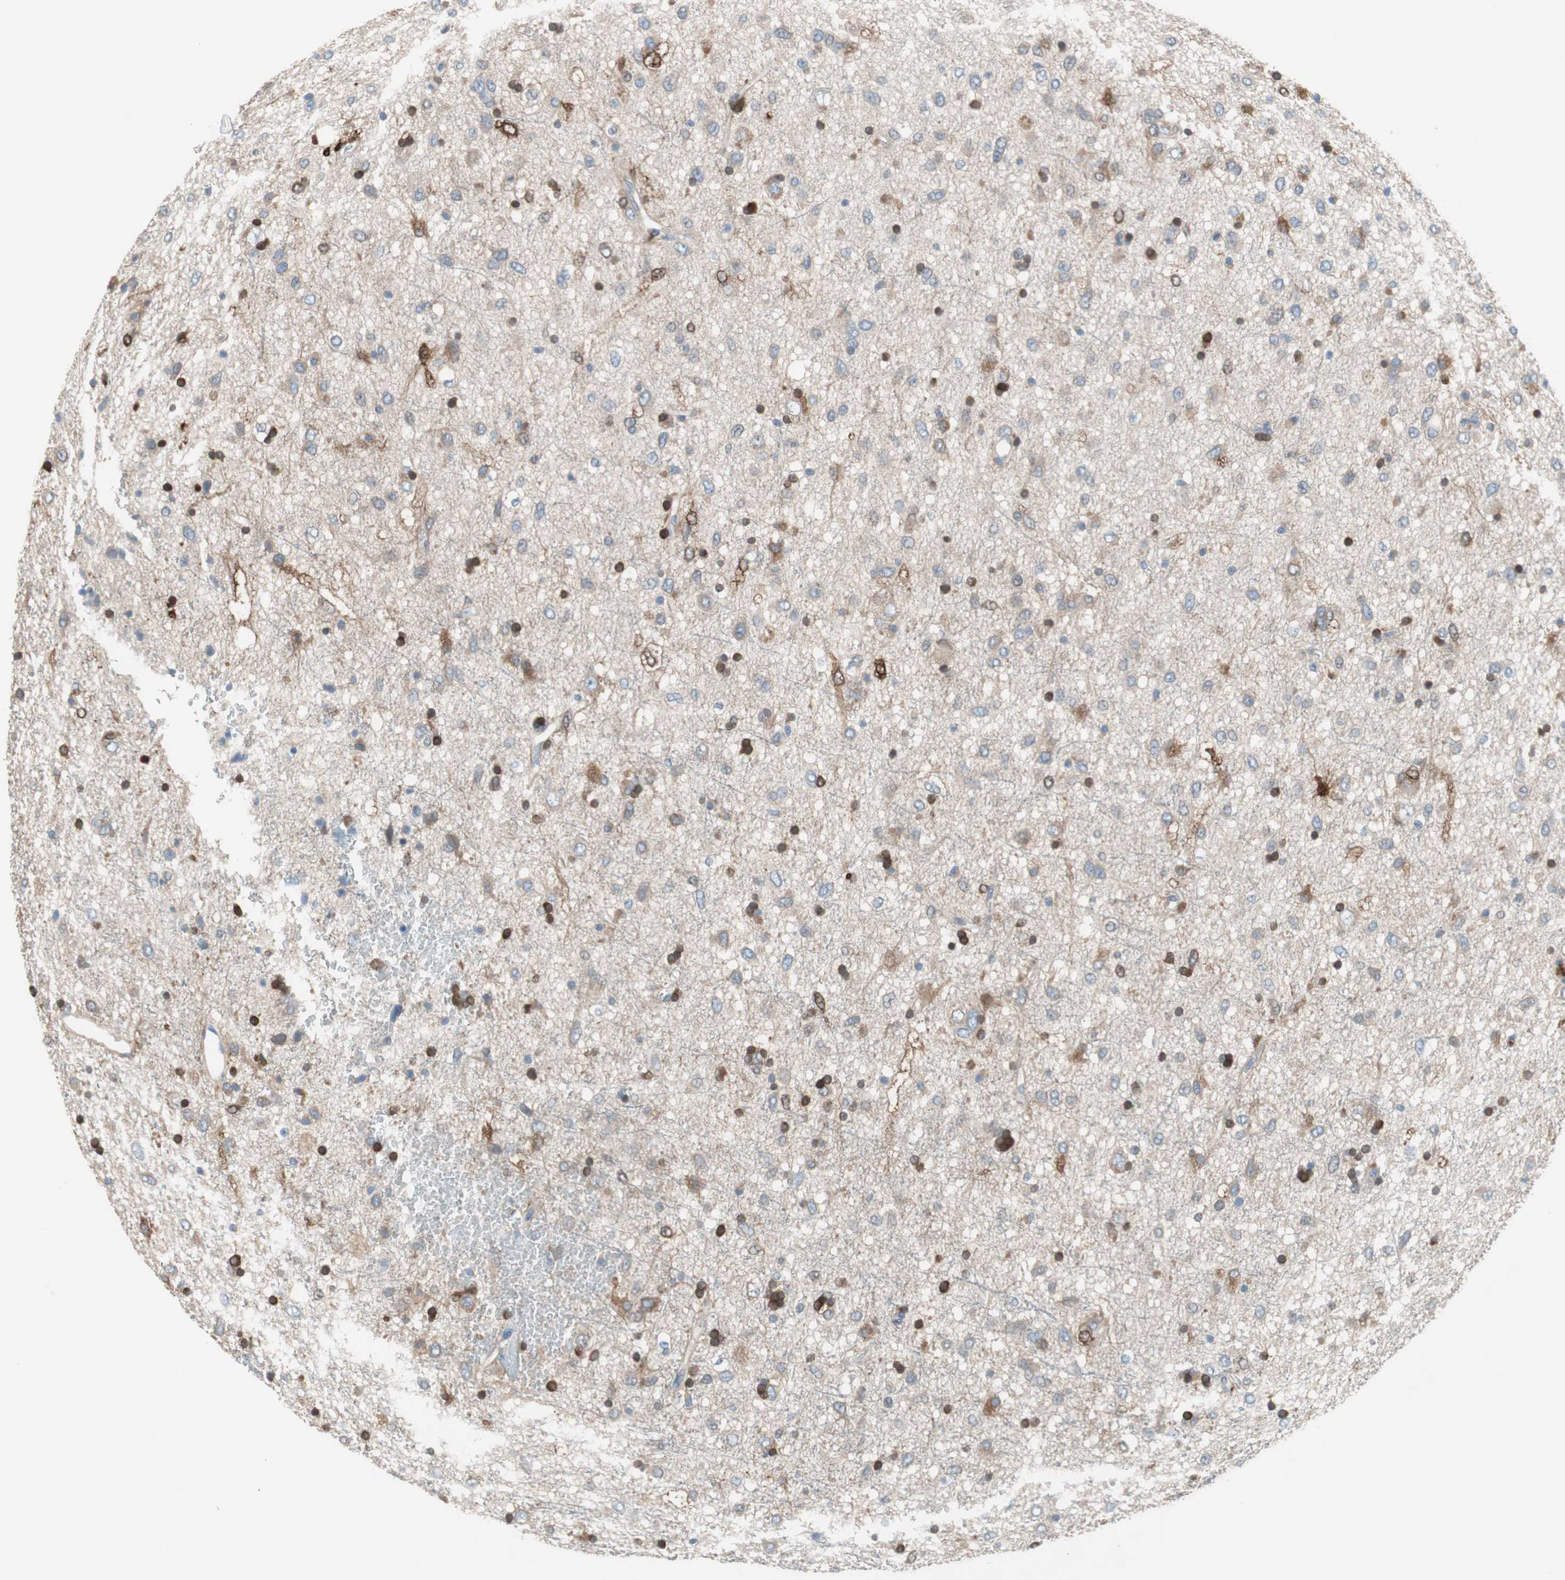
{"staining": {"intensity": "negative", "quantity": "none", "location": "none"}, "tissue": "glioma", "cell_type": "Tumor cells", "image_type": "cancer", "snomed": [{"axis": "morphology", "description": "Glioma, malignant, Low grade"}, {"axis": "topography", "description": "Brain"}], "caption": "Immunohistochemical staining of low-grade glioma (malignant) exhibits no significant expression in tumor cells. (Brightfield microscopy of DAB (3,3'-diaminobenzidine) immunohistochemistry at high magnification).", "gene": "GLUL", "patient": {"sex": "male", "age": 77}}